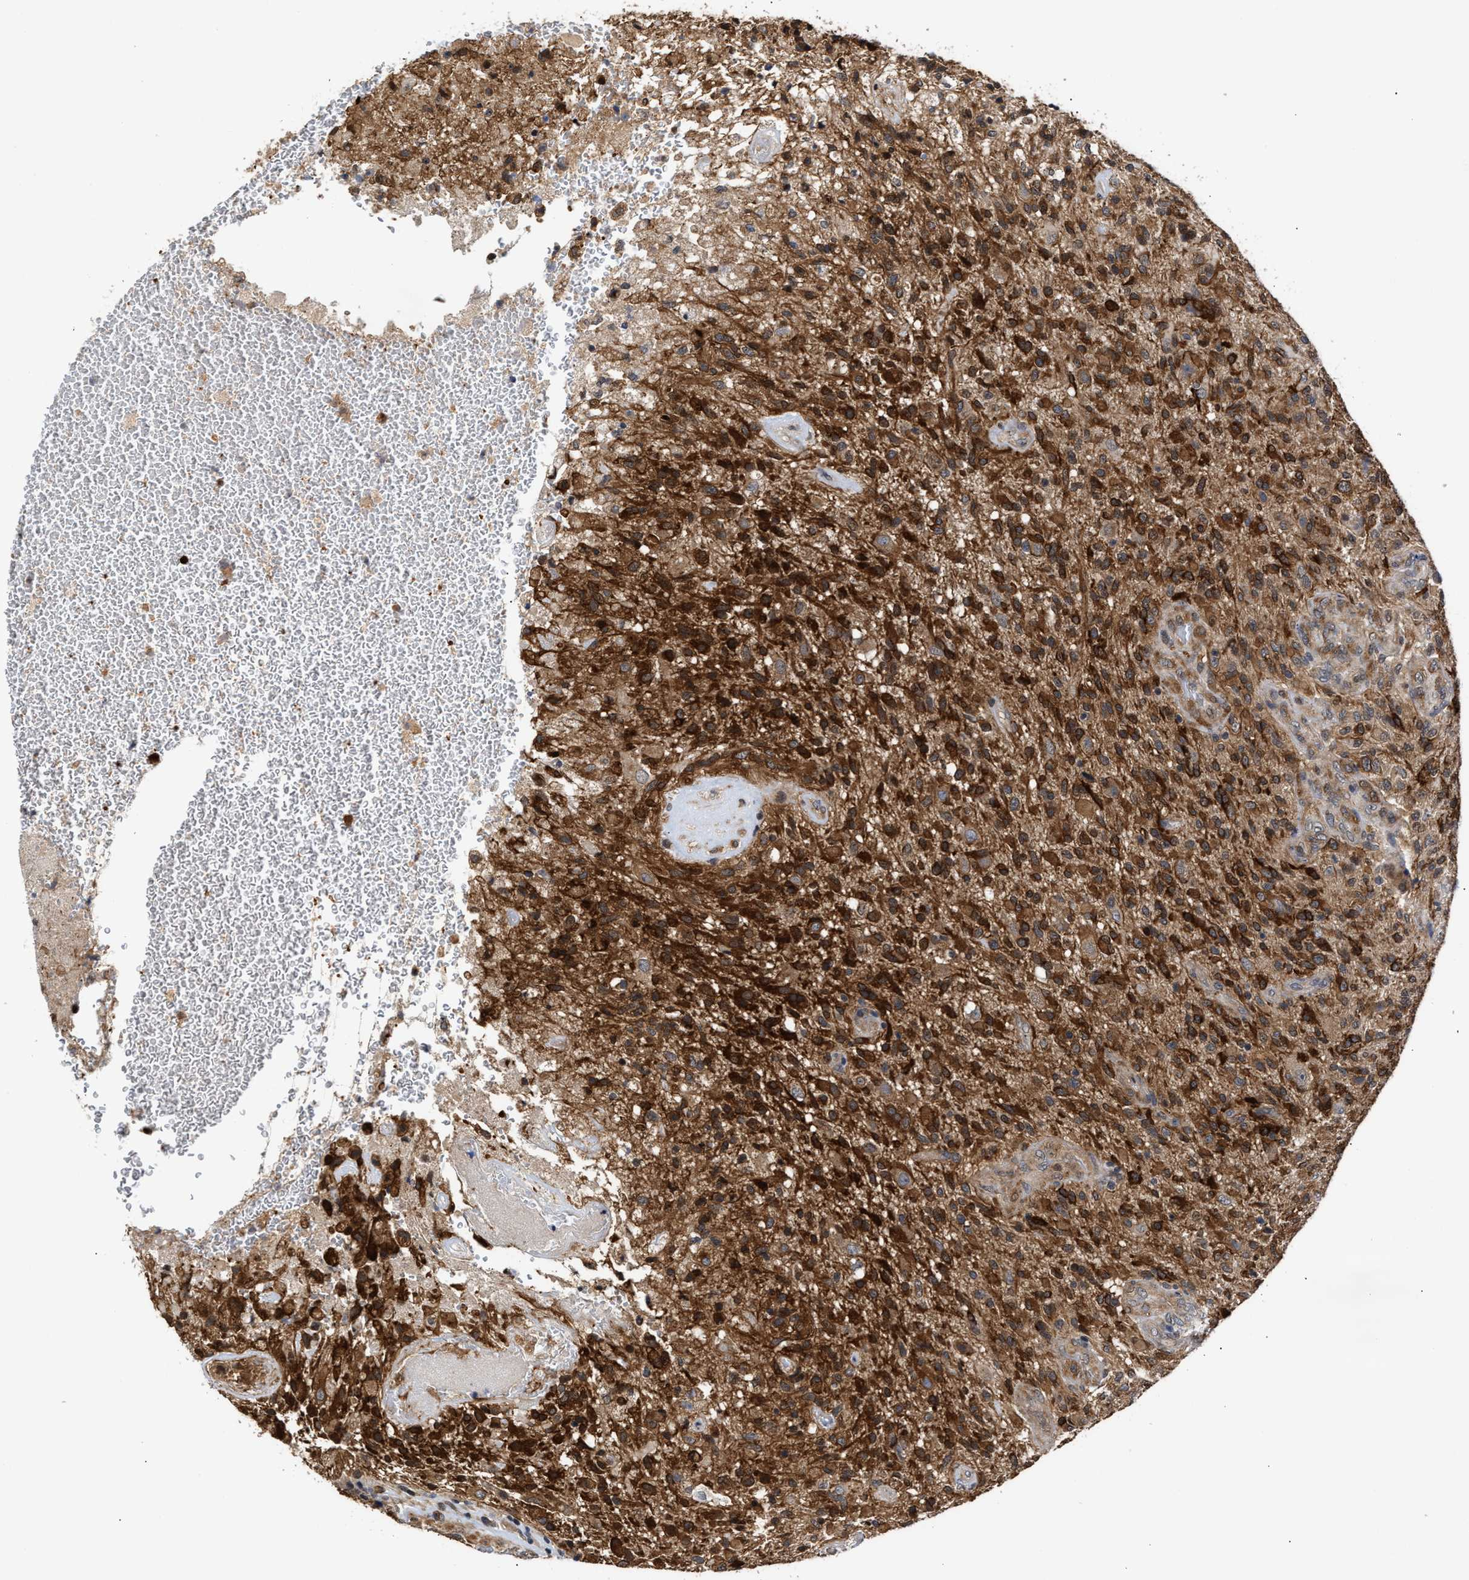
{"staining": {"intensity": "strong", "quantity": ">75%", "location": "cytoplasmic/membranous"}, "tissue": "glioma", "cell_type": "Tumor cells", "image_type": "cancer", "snomed": [{"axis": "morphology", "description": "Glioma, malignant, High grade"}, {"axis": "topography", "description": "Brain"}], "caption": "Protein expression analysis of malignant high-grade glioma demonstrates strong cytoplasmic/membranous expression in approximately >75% of tumor cells. Nuclei are stained in blue.", "gene": "CLIP2", "patient": {"sex": "male", "age": 71}}